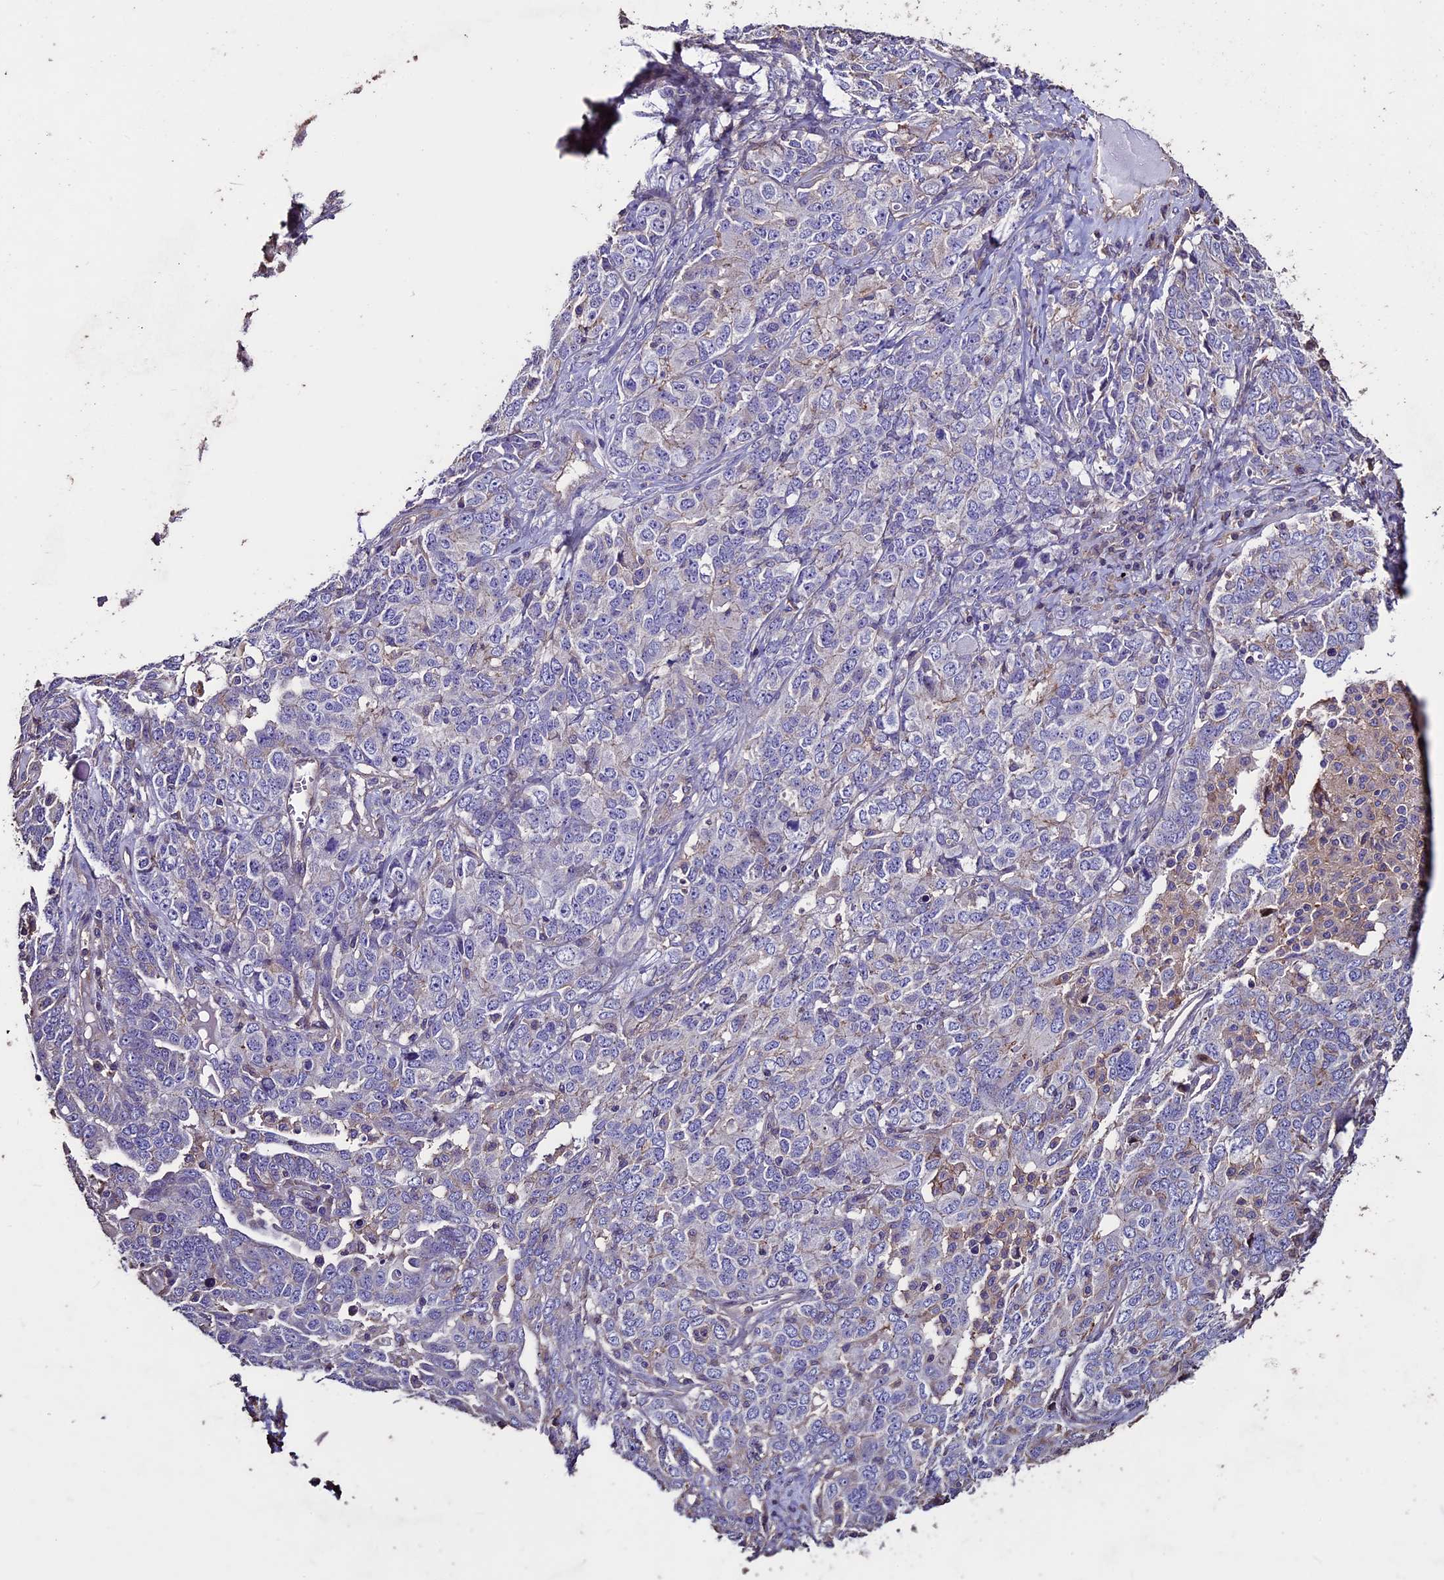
{"staining": {"intensity": "negative", "quantity": "none", "location": "none"}, "tissue": "ovarian cancer", "cell_type": "Tumor cells", "image_type": "cancer", "snomed": [{"axis": "morphology", "description": "Carcinoma, endometroid"}, {"axis": "topography", "description": "Ovary"}], "caption": "Human ovarian cancer stained for a protein using immunohistochemistry reveals no expression in tumor cells.", "gene": "USB1", "patient": {"sex": "female", "age": 62}}